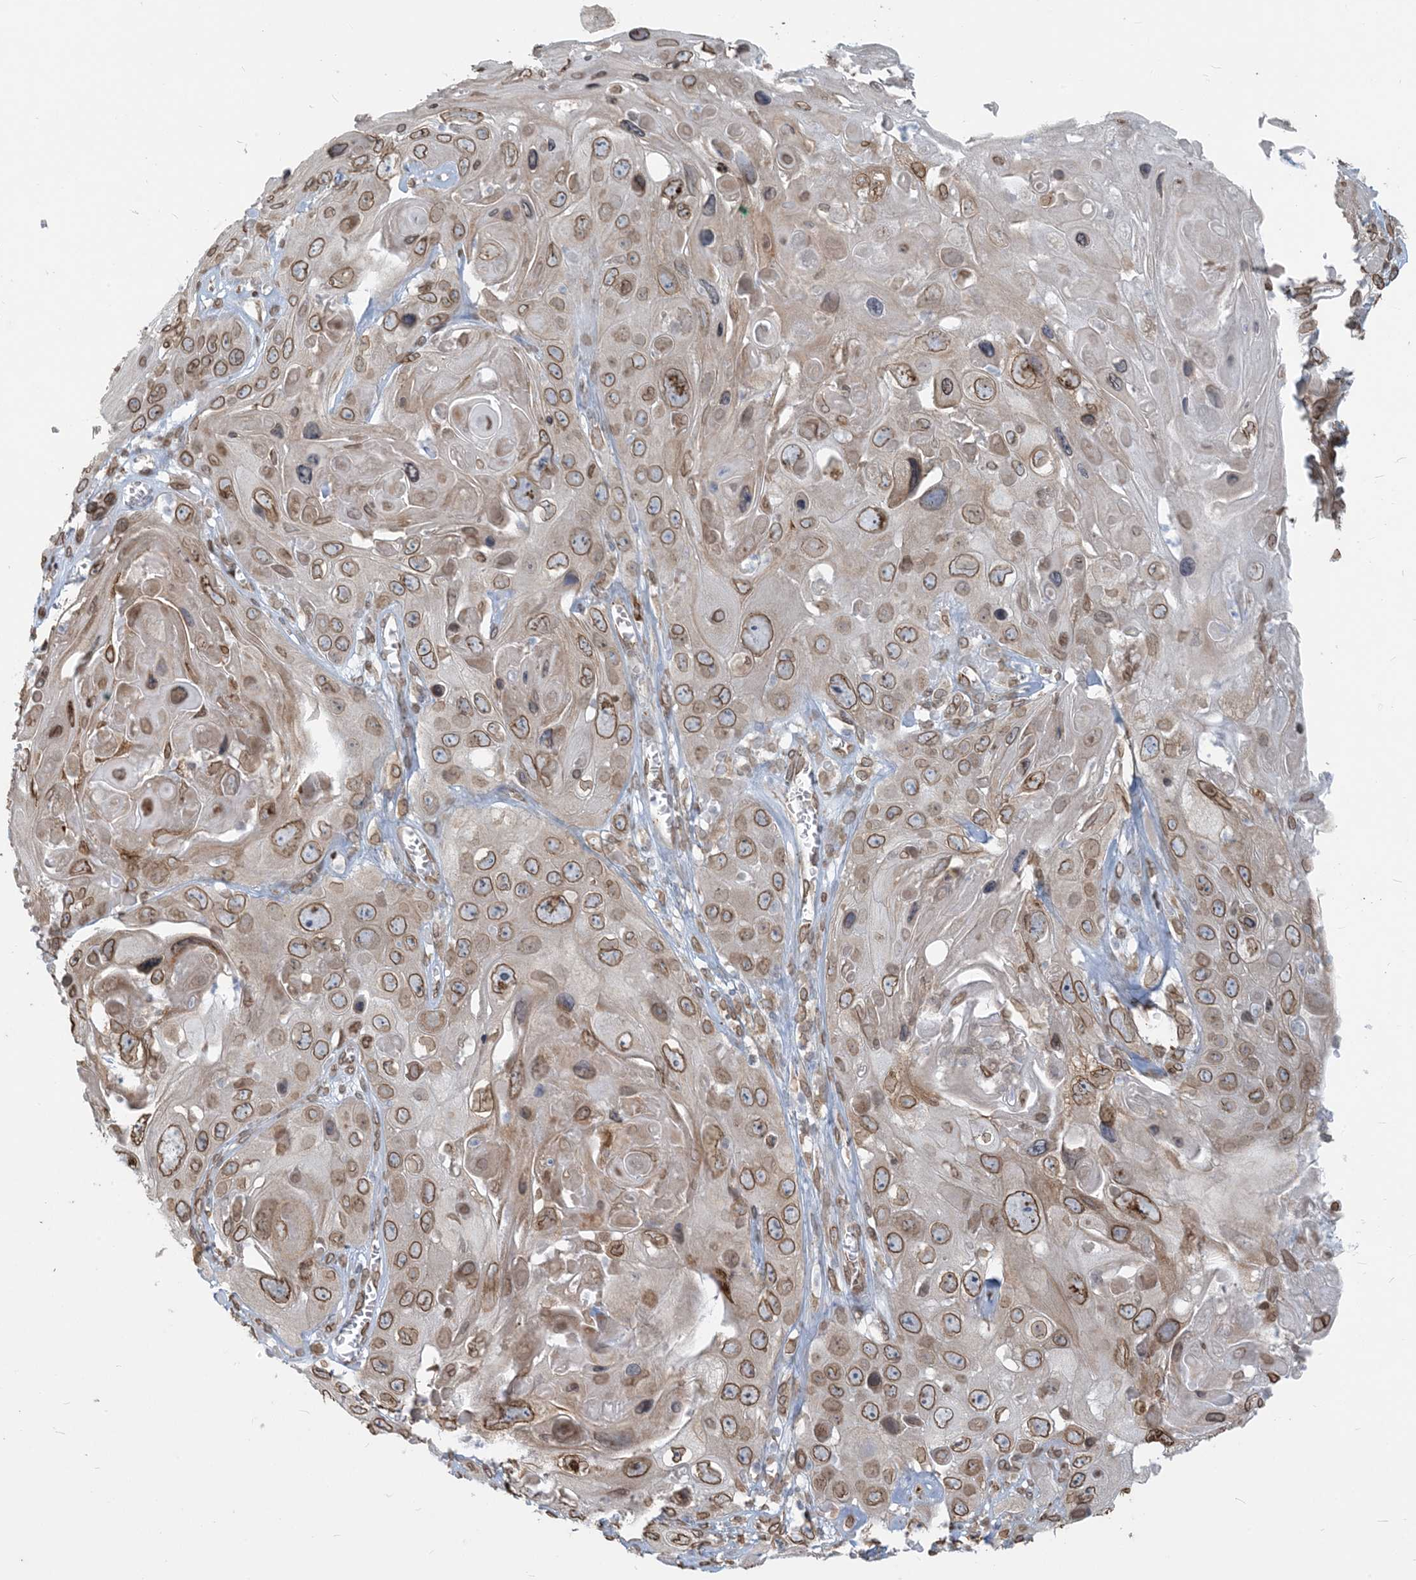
{"staining": {"intensity": "moderate", "quantity": ">75%", "location": "cytoplasmic/membranous,nuclear"}, "tissue": "skin cancer", "cell_type": "Tumor cells", "image_type": "cancer", "snomed": [{"axis": "morphology", "description": "Squamous cell carcinoma, NOS"}, {"axis": "topography", "description": "Skin"}], "caption": "IHC of human skin cancer (squamous cell carcinoma) displays medium levels of moderate cytoplasmic/membranous and nuclear staining in about >75% of tumor cells.", "gene": "WWP1", "patient": {"sex": "male", "age": 55}}